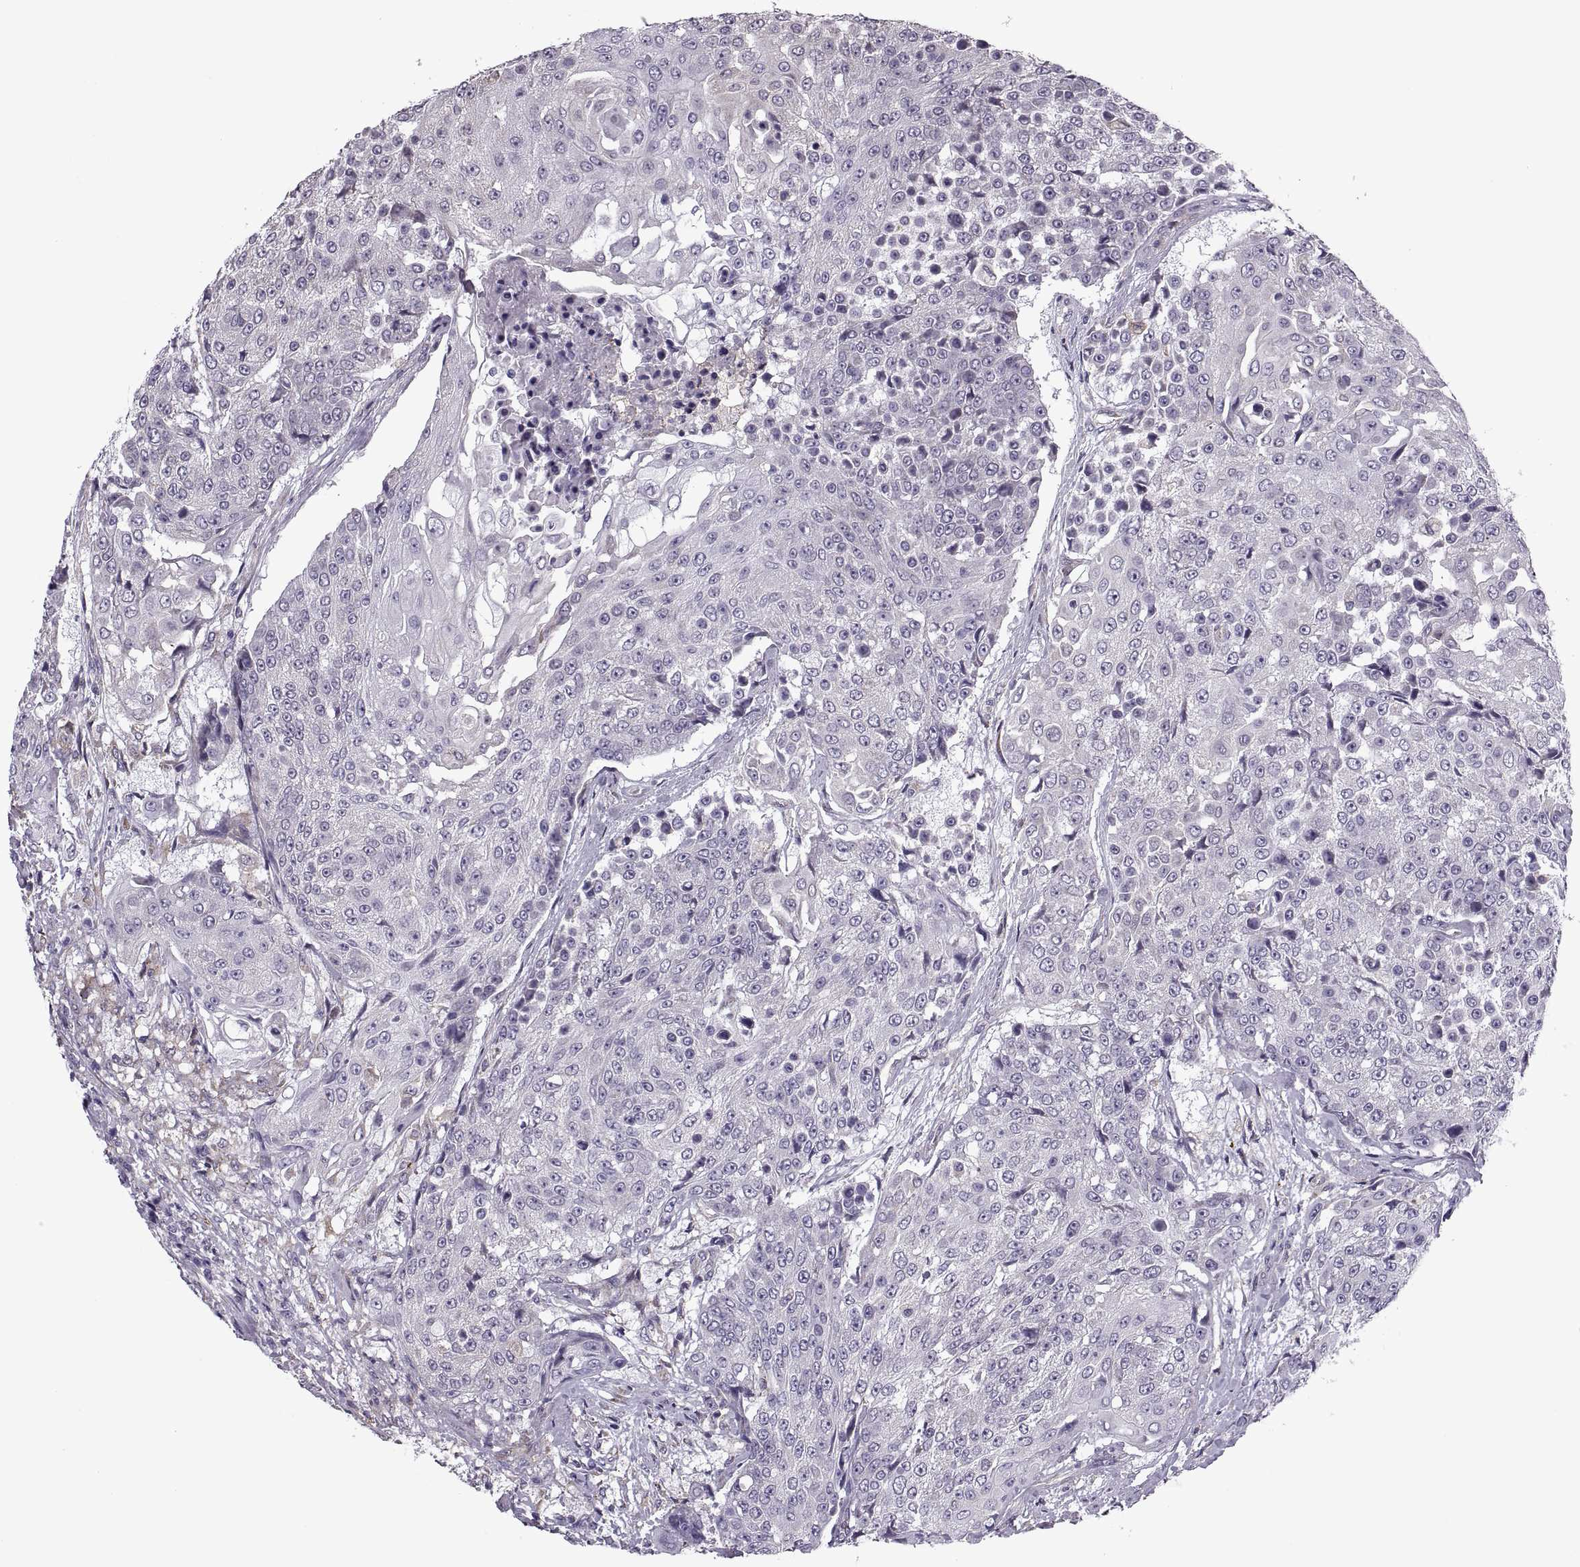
{"staining": {"intensity": "negative", "quantity": "none", "location": "none"}, "tissue": "urothelial cancer", "cell_type": "Tumor cells", "image_type": "cancer", "snomed": [{"axis": "morphology", "description": "Urothelial carcinoma, High grade"}, {"axis": "topography", "description": "Urinary bladder"}], "caption": "IHC histopathology image of neoplastic tissue: urothelial cancer stained with DAB (3,3'-diaminobenzidine) reveals no significant protein staining in tumor cells.", "gene": "LETM2", "patient": {"sex": "female", "age": 63}}